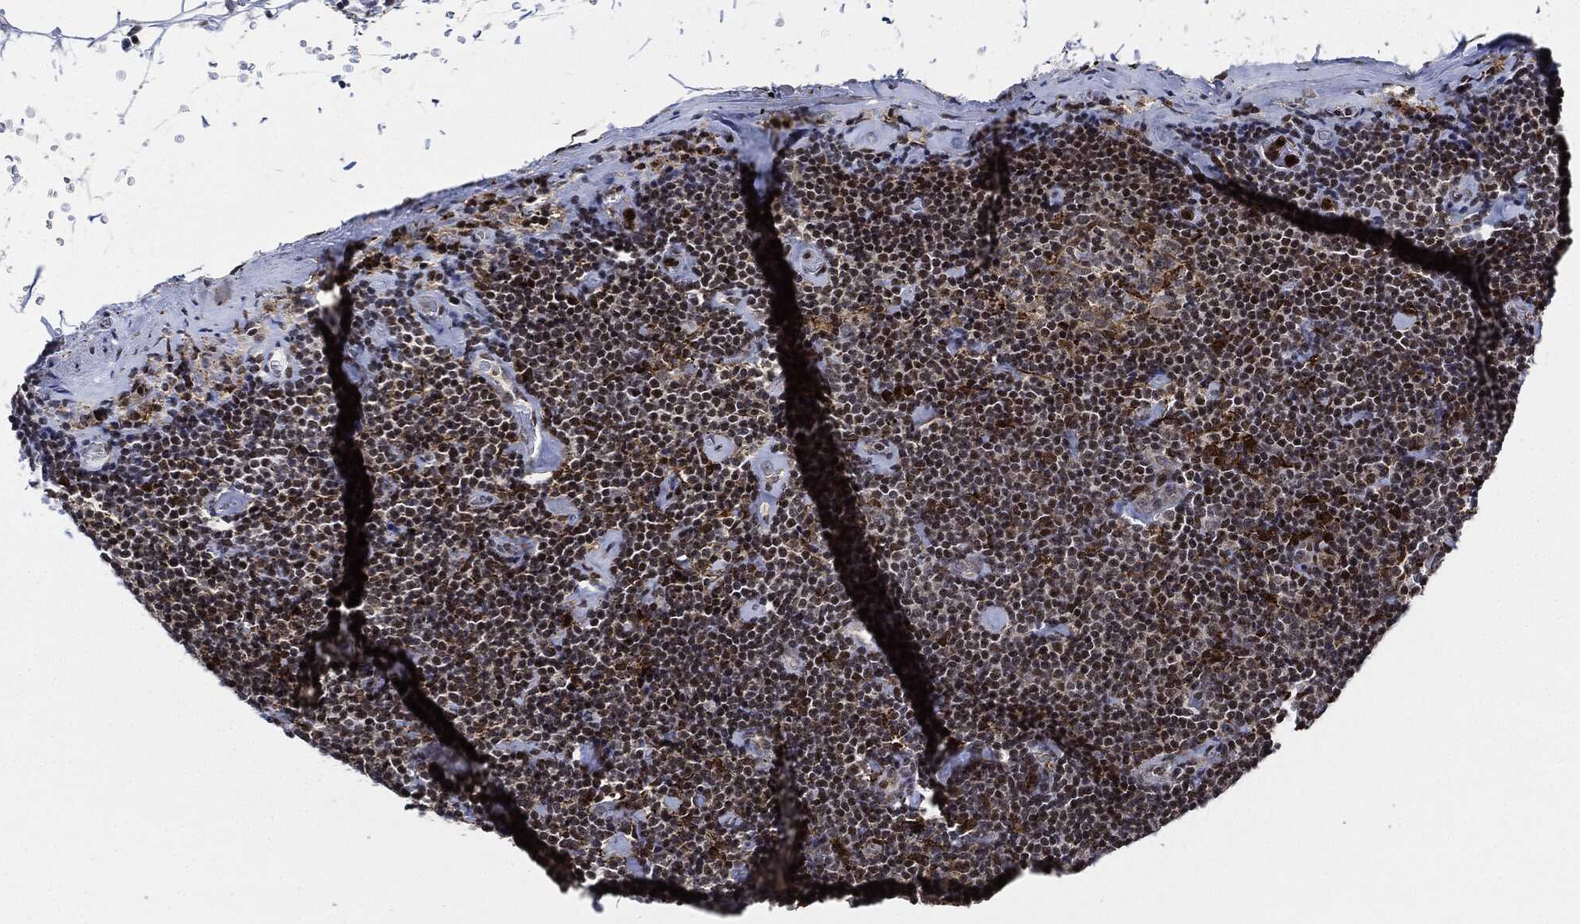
{"staining": {"intensity": "moderate", "quantity": "<25%", "location": "nuclear"}, "tissue": "lymphoma", "cell_type": "Tumor cells", "image_type": "cancer", "snomed": [{"axis": "morphology", "description": "Malignant lymphoma, non-Hodgkin's type, Low grade"}, {"axis": "topography", "description": "Lymph node"}], "caption": "Lymphoma was stained to show a protein in brown. There is low levels of moderate nuclear expression in about <25% of tumor cells.", "gene": "NANOS3", "patient": {"sex": "male", "age": 81}}